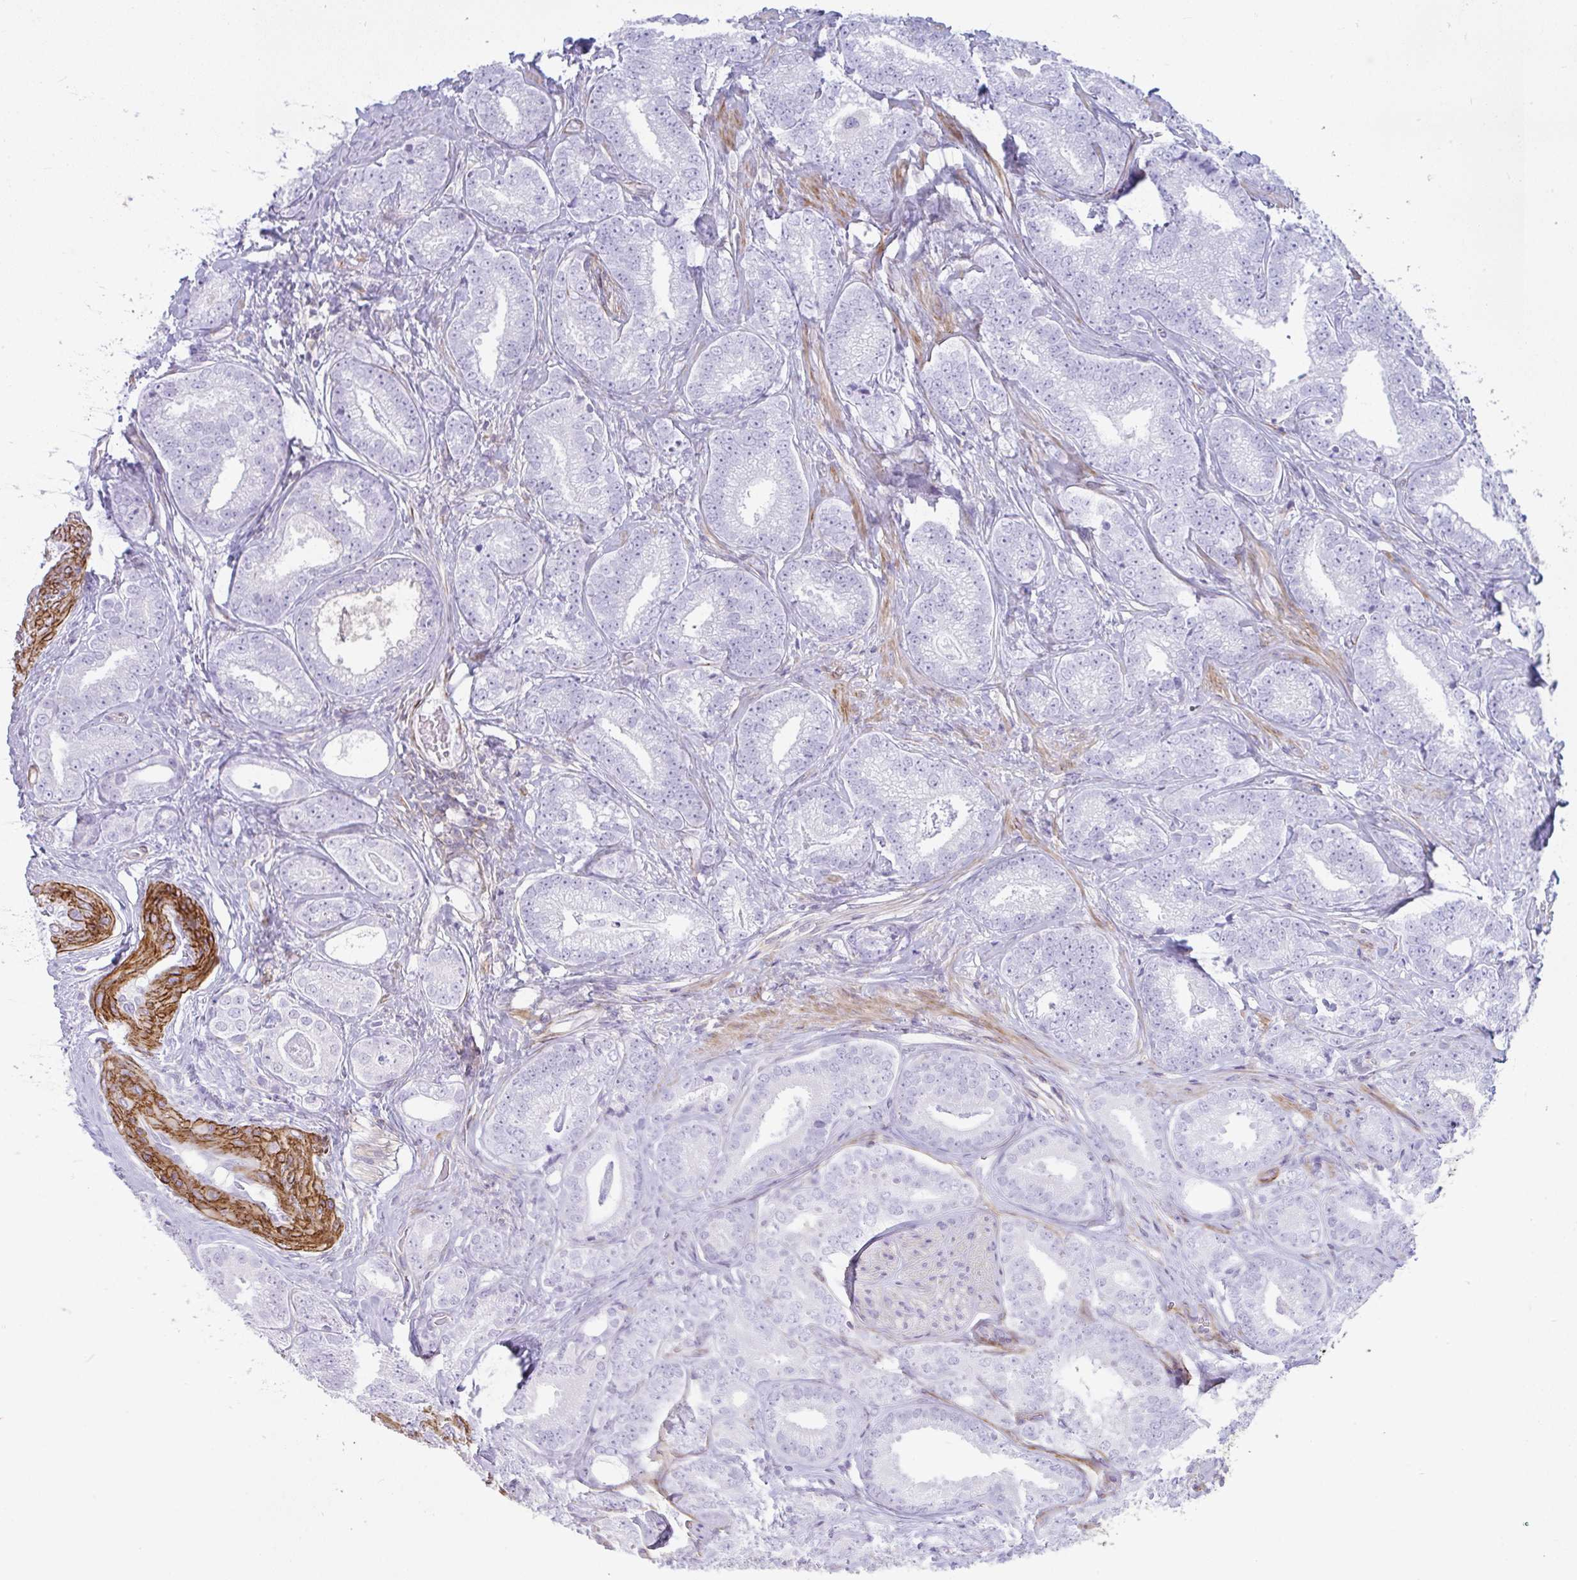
{"staining": {"intensity": "negative", "quantity": "none", "location": "none"}, "tissue": "prostate cancer", "cell_type": "Tumor cells", "image_type": "cancer", "snomed": [{"axis": "morphology", "description": "Adenocarcinoma, Low grade"}, {"axis": "topography", "description": "Prostate"}], "caption": "DAB (3,3'-diaminobenzidine) immunohistochemical staining of prostate cancer (low-grade adenocarcinoma) displays no significant staining in tumor cells.", "gene": "CDRT15", "patient": {"sex": "male", "age": 63}}